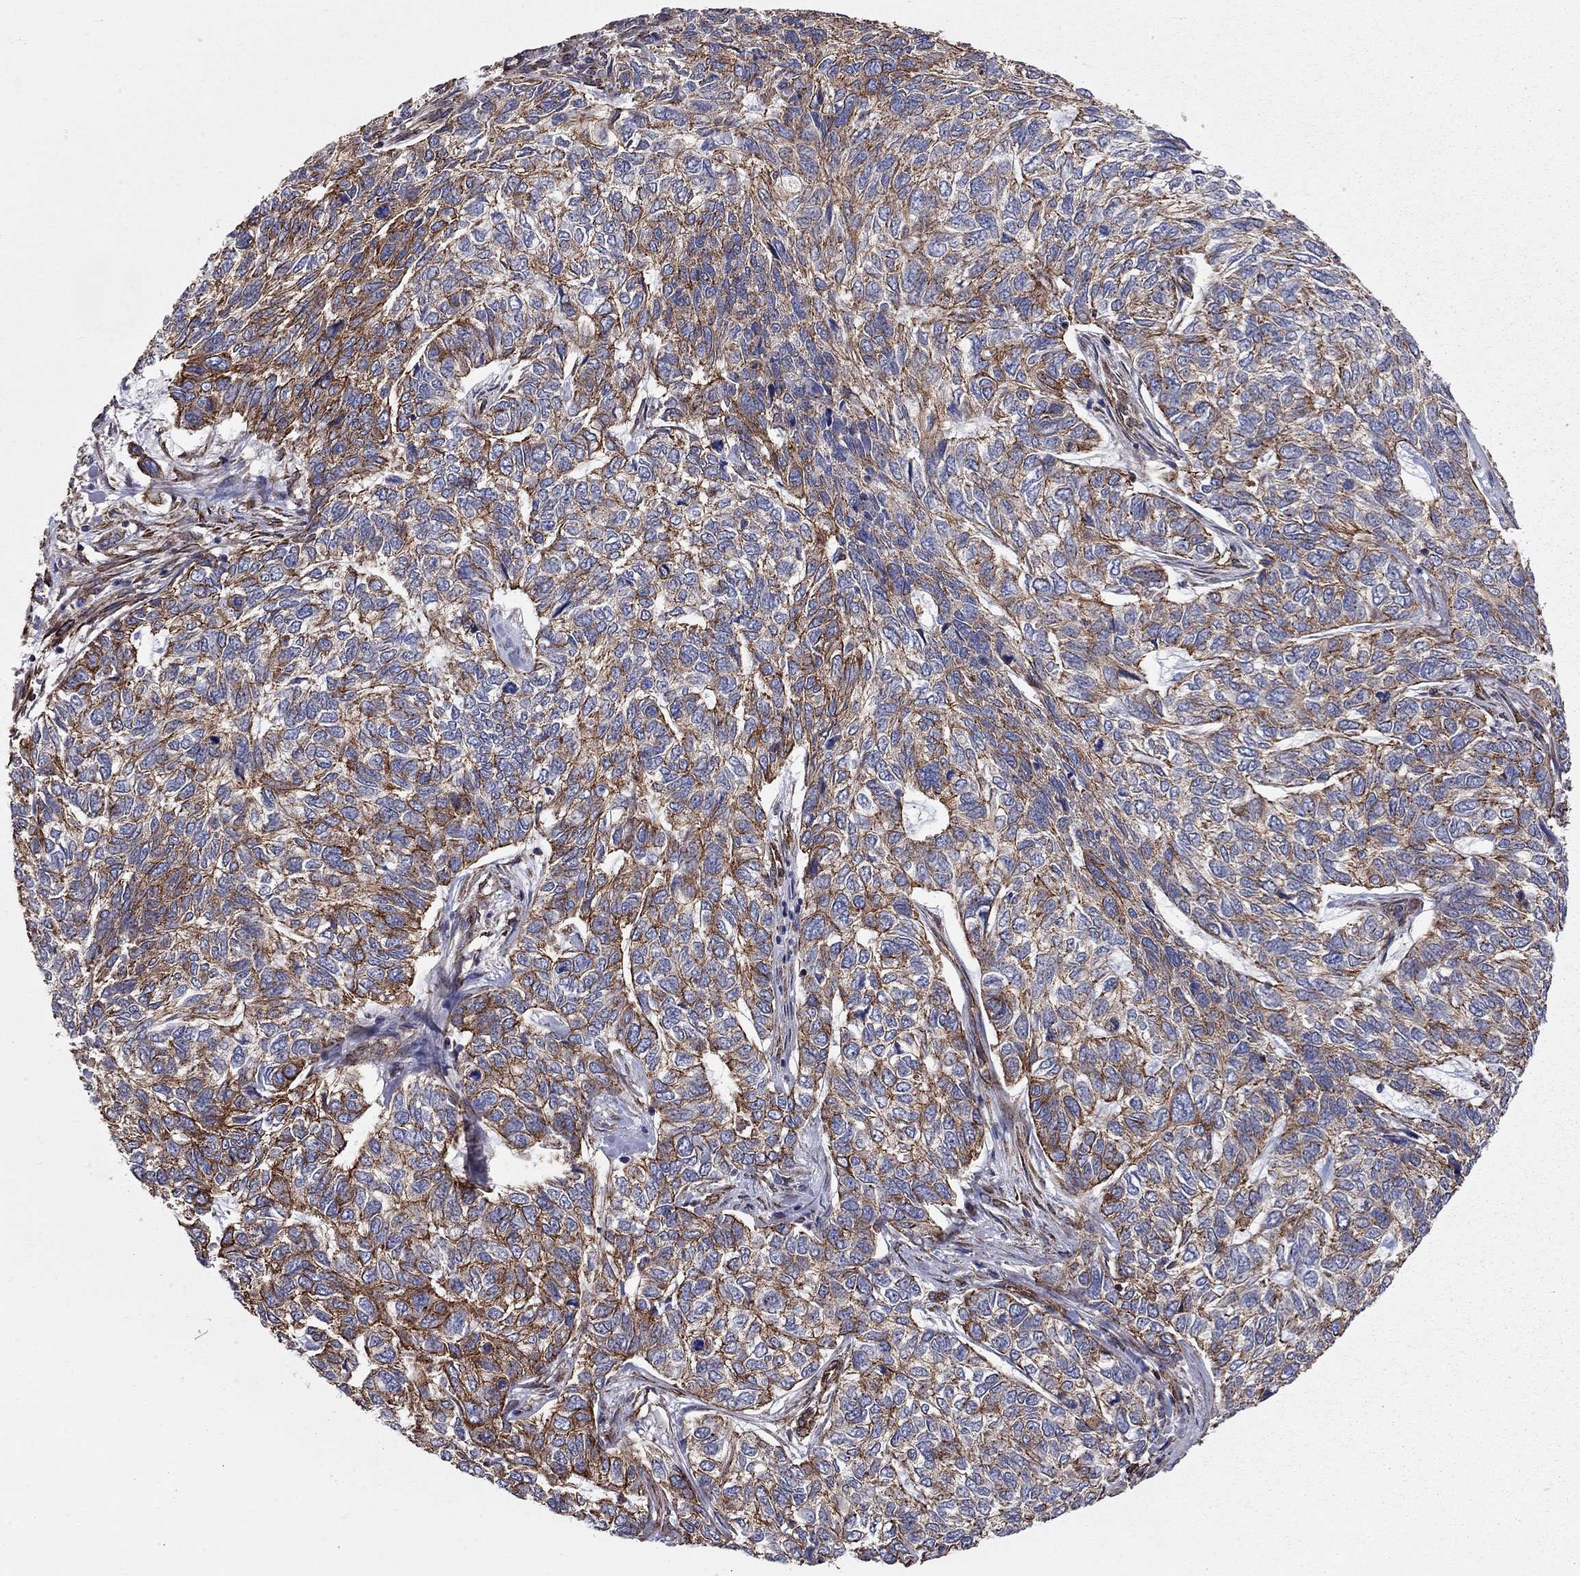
{"staining": {"intensity": "strong", "quantity": "25%-75%", "location": "cytoplasmic/membranous"}, "tissue": "skin cancer", "cell_type": "Tumor cells", "image_type": "cancer", "snomed": [{"axis": "morphology", "description": "Basal cell carcinoma"}, {"axis": "topography", "description": "Skin"}], "caption": "Basal cell carcinoma (skin) stained with a protein marker exhibits strong staining in tumor cells.", "gene": "BICDL2", "patient": {"sex": "female", "age": 65}}